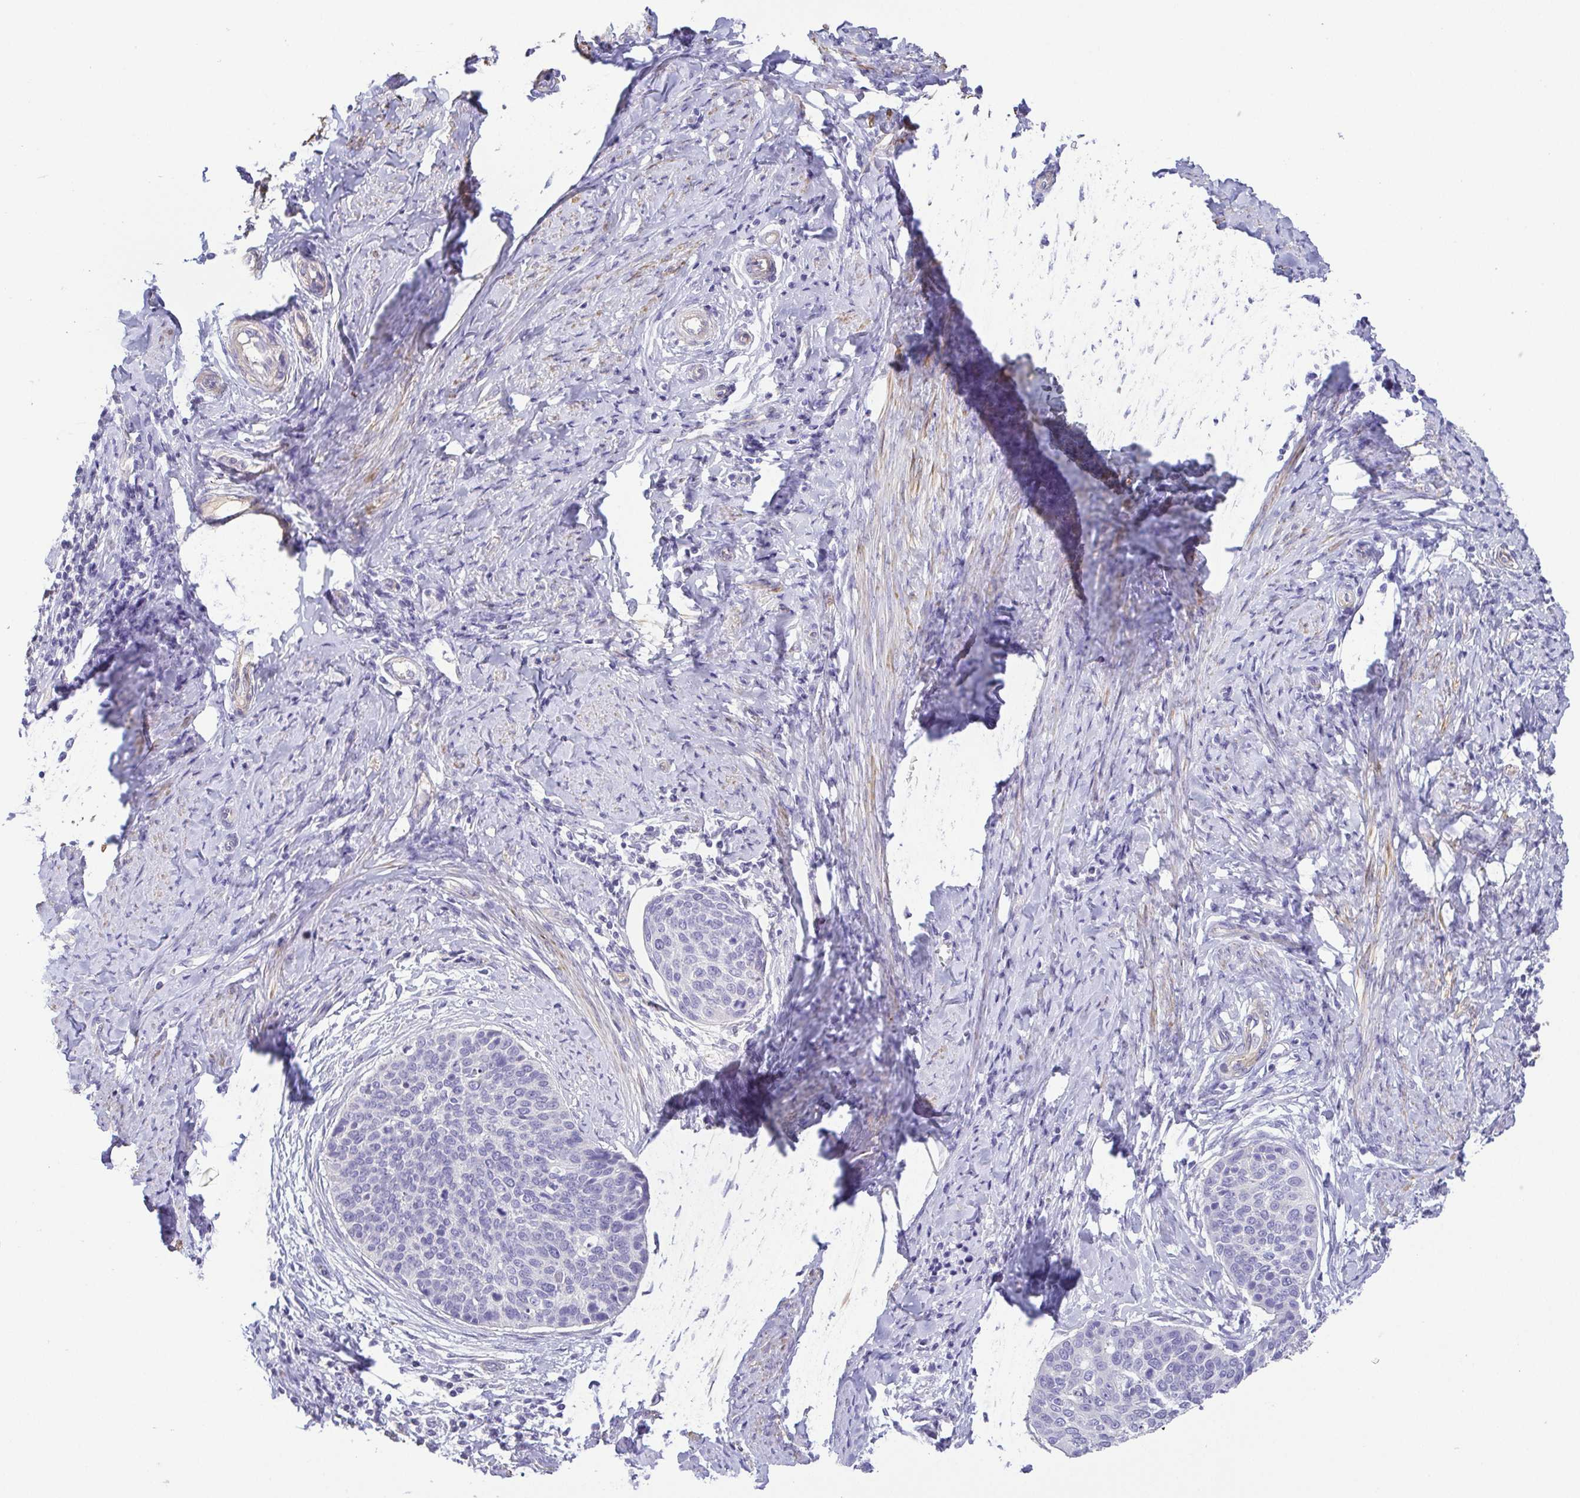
{"staining": {"intensity": "negative", "quantity": "none", "location": "none"}, "tissue": "cervical cancer", "cell_type": "Tumor cells", "image_type": "cancer", "snomed": [{"axis": "morphology", "description": "Squamous cell carcinoma, NOS"}, {"axis": "topography", "description": "Cervix"}], "caption": "Immunohistochemistry (IHC) of human cervical cancer (squamous cell carcinoma) demonstrates no expression in tumor cells. Nuclei are stained in blue.", "gene": "MYL6", "patient": {"sex": "female", "age": 69}}